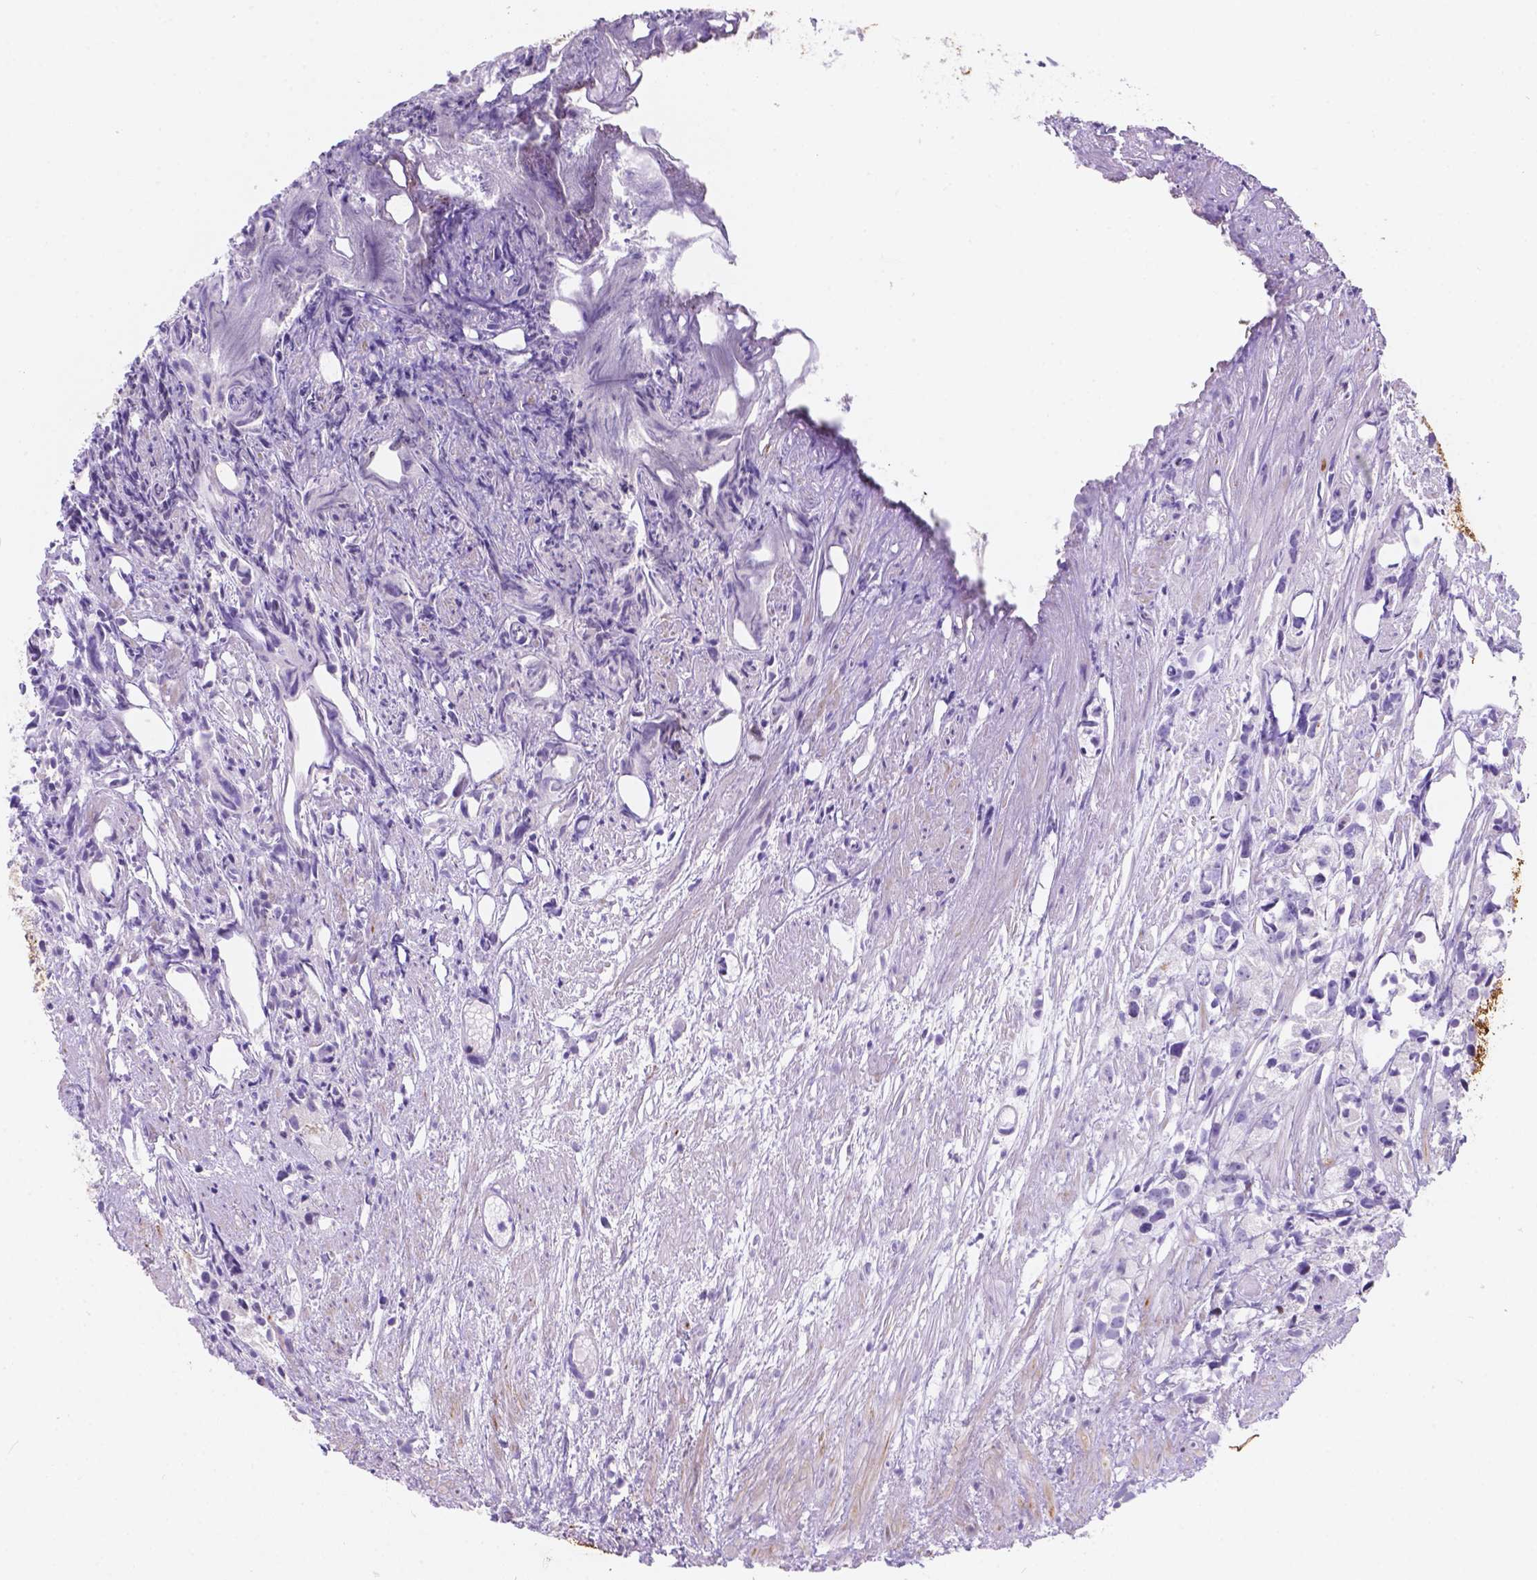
{"staining": {"intensity": "negative", "quantity": "none", "location": "none"}, "tissue": "prostate cancer", "cell_type": "Tumor cells", "image_type": "cancer", "snomed": [{"axis": "morphology", "description": "Adenocarcinoma, High grade"}, {"axis": "topography", "description": "Prostate"}], "caption": "Immunohistochemistry (IHC) of human prostate adenocarcinoma (high-grade) demonstrates no positivity in tumor cells.", "gene": "DMWD", "patient": {"sex": "male", "age": 68}}